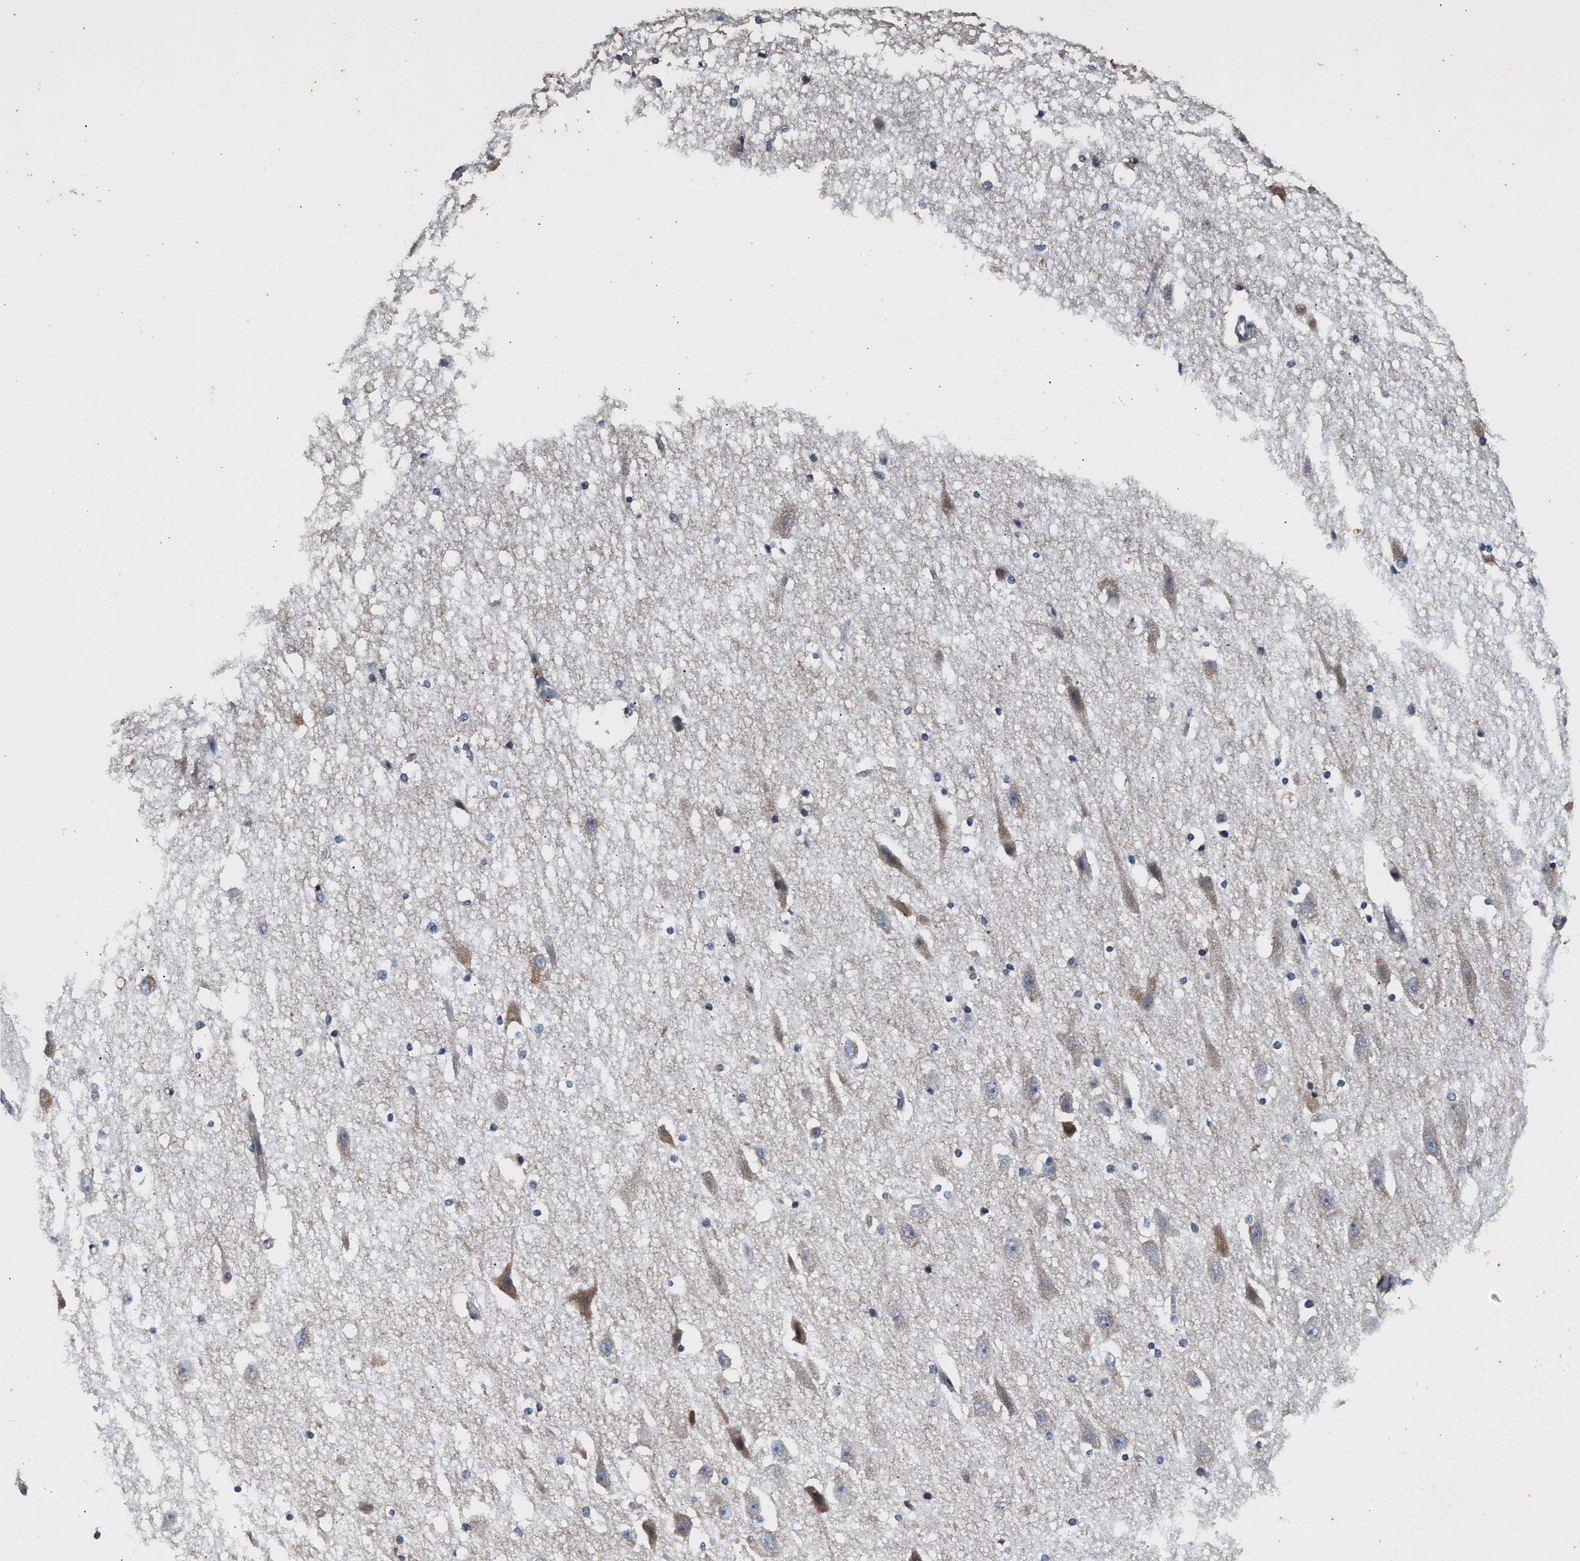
{"staining": {"intensity": "moderate", "quantity": "<25%", "location": "cytoplasmic/membranous"}, "tissue": "hippocampus", "cell_type": "Glial cells", "image_type": "normal", "snomed": [{"axis": "morphology", "description": "Normal tissue, NOS"}, {"axis": "topography", "description": "Hippocampus"}], "caption": "Hippocampus stained with DAB immunohistochemistry (IHC) reveals low levels of moderate cytoplasmic/membranous staining in about <25% of glial cells. The staining is performed using DAB brown chromogen to label protein expression. The nuclei are counter-stained blue using hematoxylin.", "gene": "PTGR3", "patient": {"sex": "female", "age": 19}}